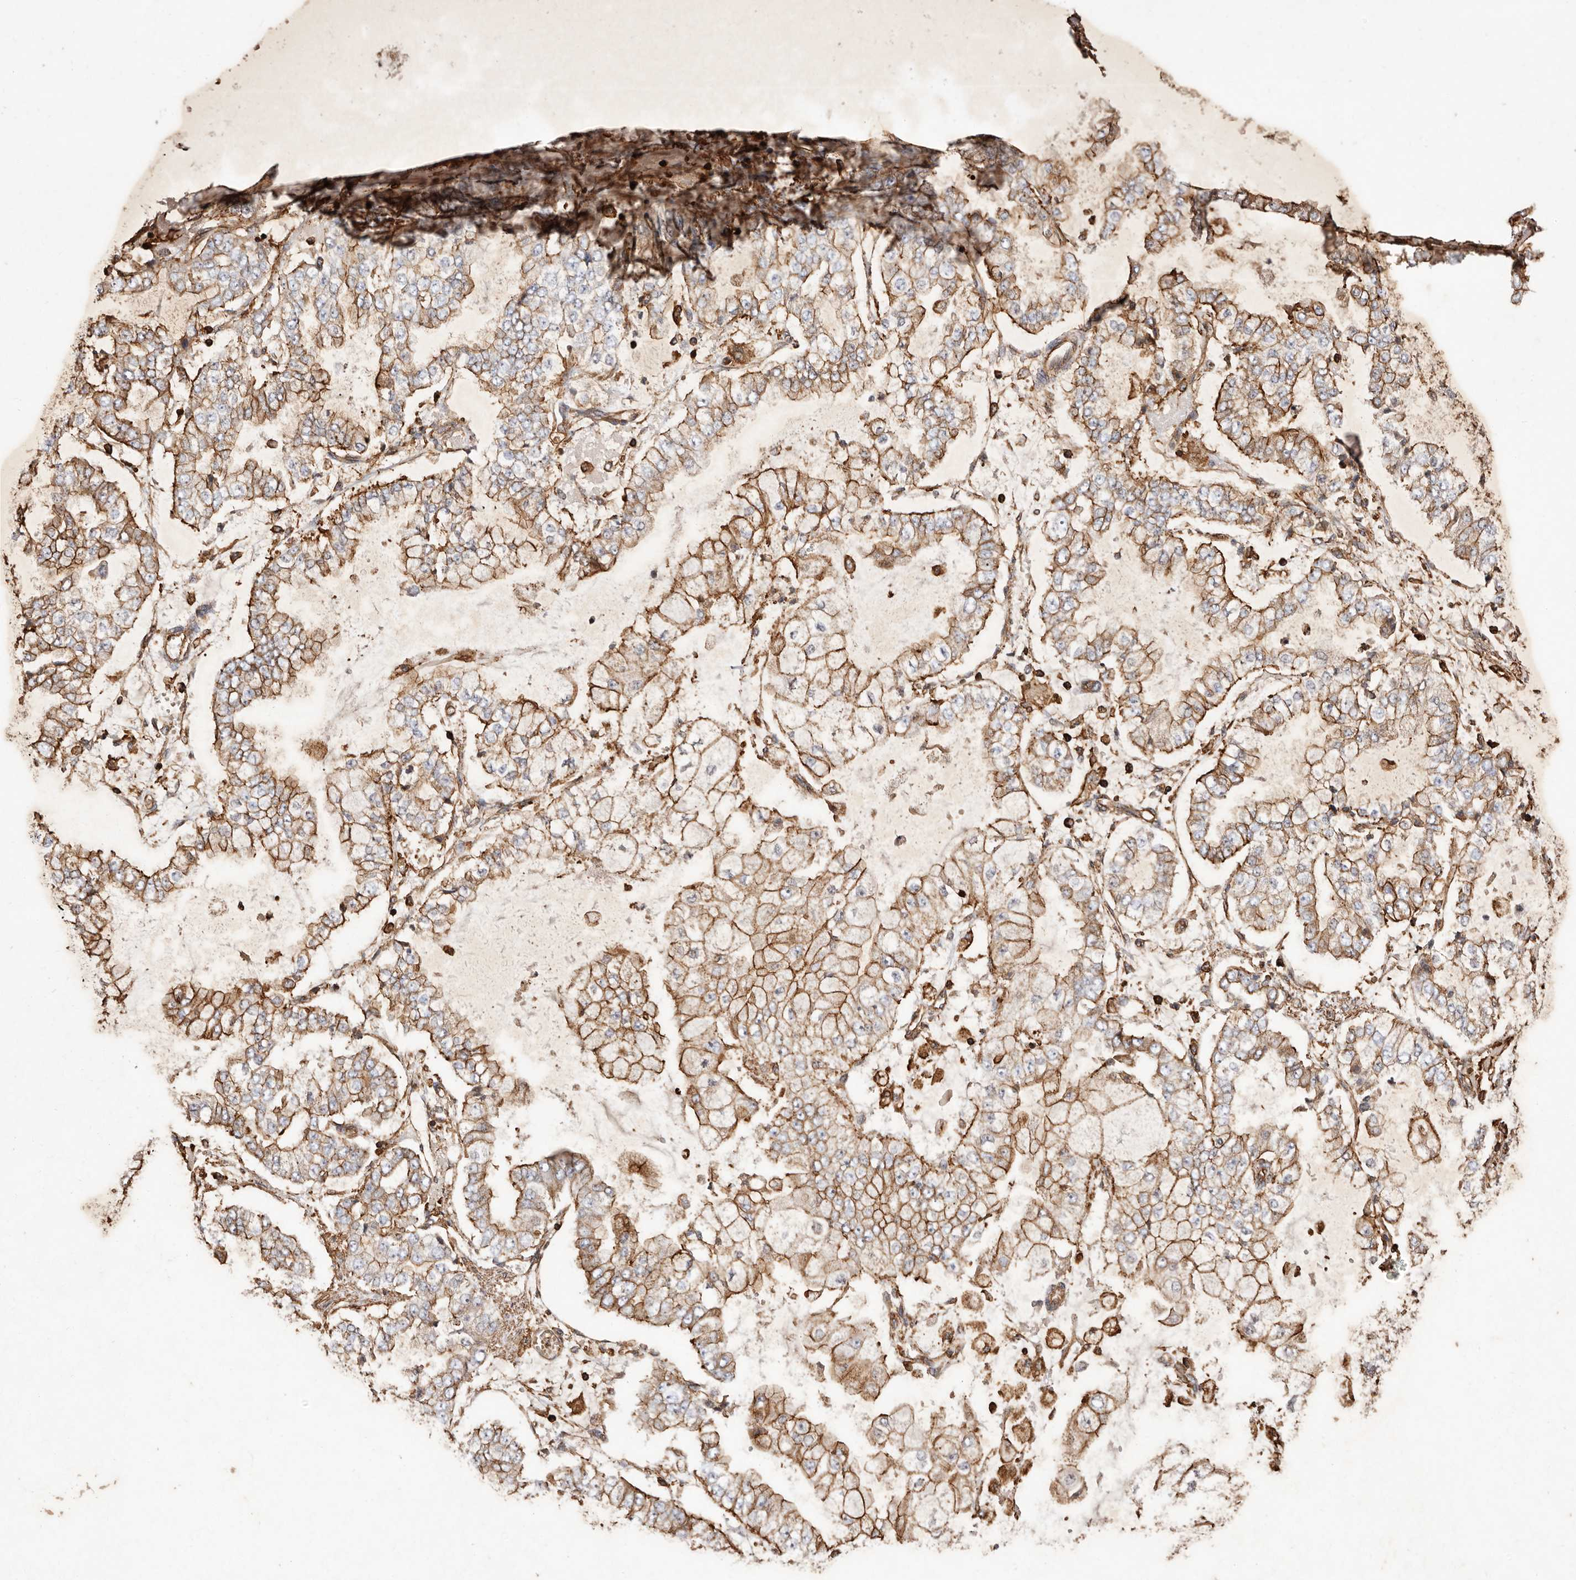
{"staining": {"intensity": "moderate", "quantity": ">75%", "location": "cytoplasmic/membranous"}, "tissue": "stomach cancer", "cell_type": "Tumor cells", "image_type": "cancer", "snomed": [{"axis": "morphology", "description": "Adenocarcinoma, NOS"}, {"axis": "topography", "description": "Stomach"}], "caption": "Immunohistochemical staining of human stomach cancer shows moderate cytoplasmic/membranous protein staining in about >75% of tumor cells. The protein of interest is stained brown, and the nuclei are stained in blue (DAB IHC with brightfield microscopy, high magnification).", "gene": "COQ8B", "patient": {"sex": "male", "age": 76}}